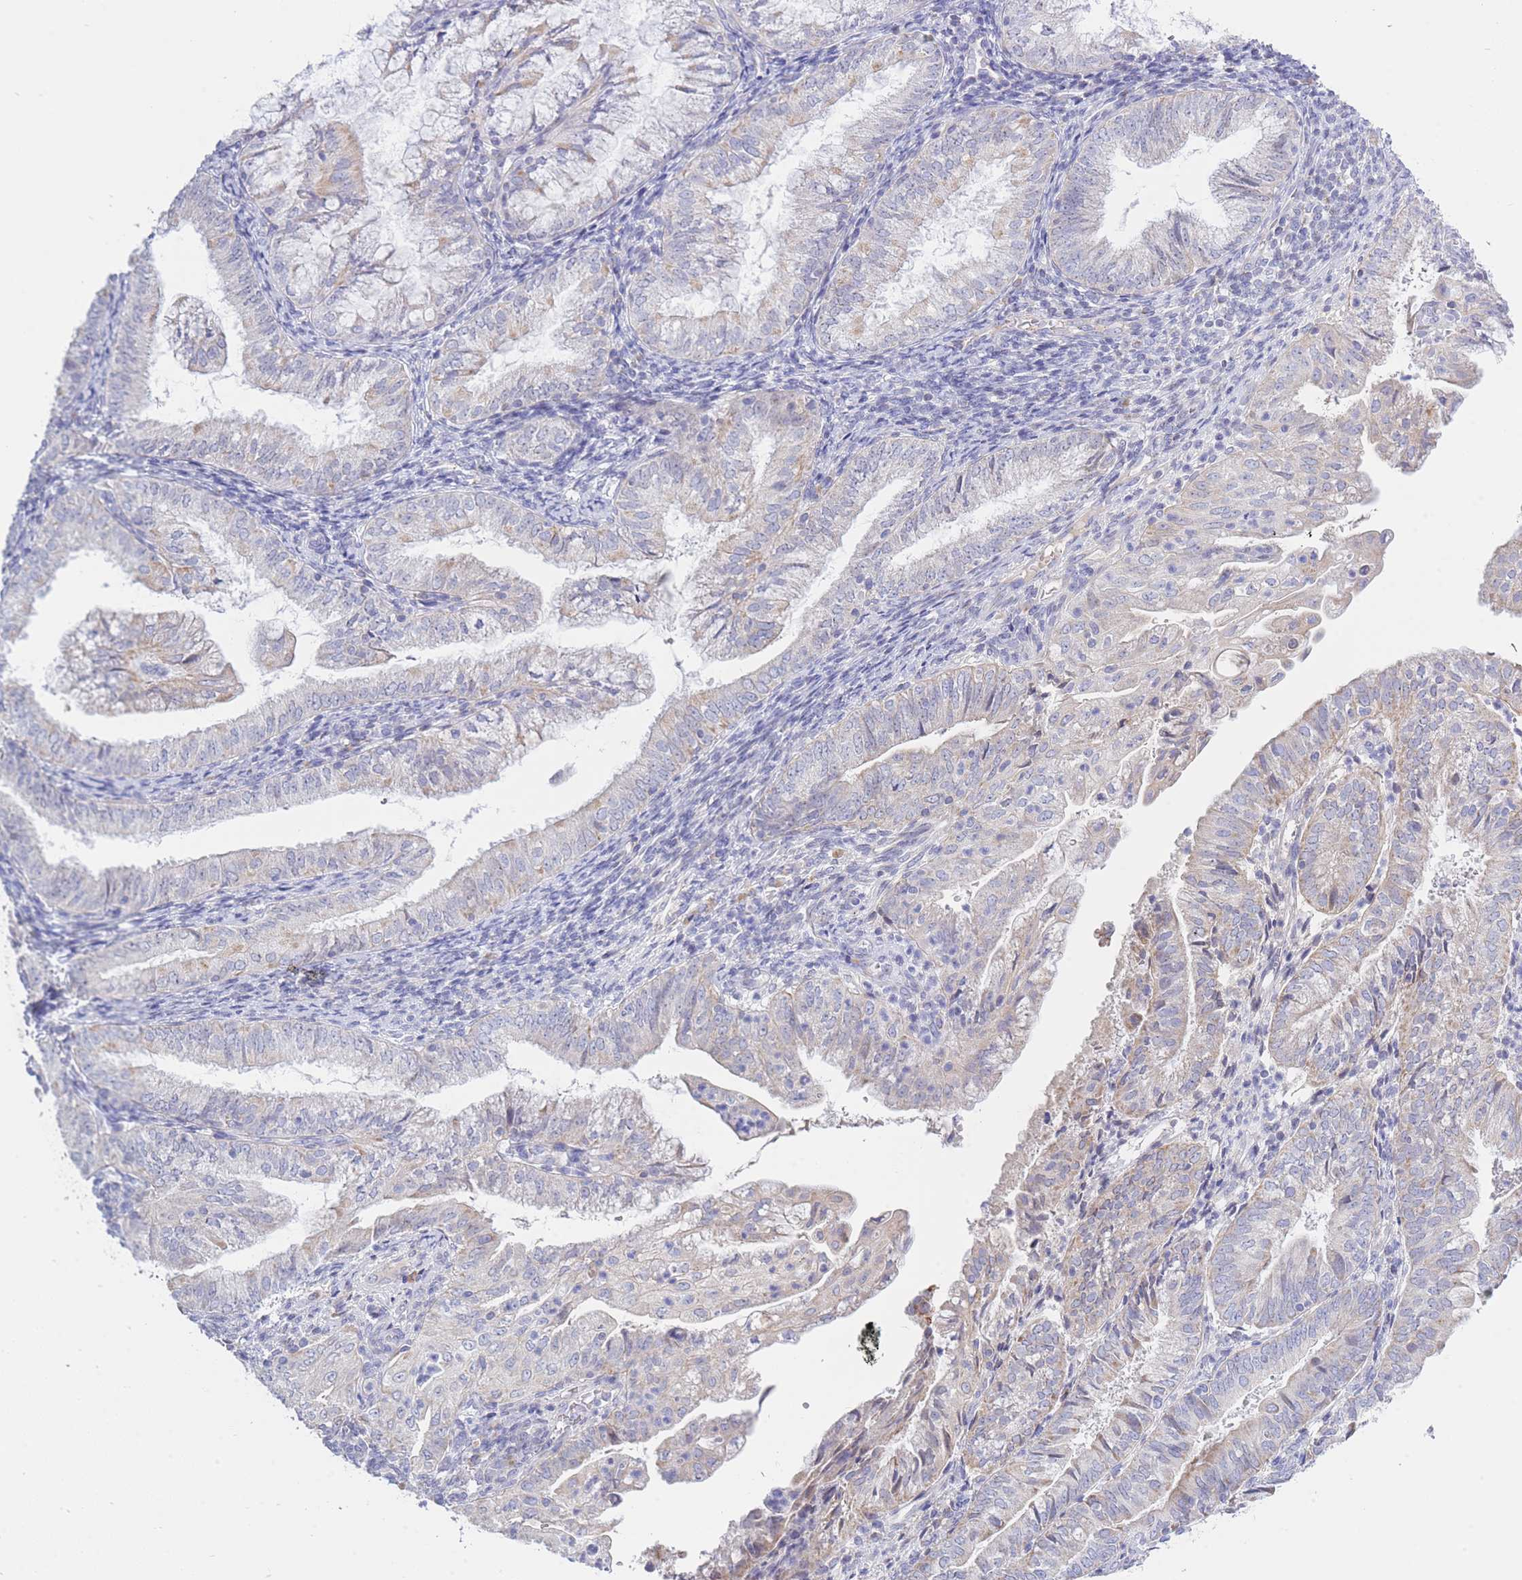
{"staining": {"intensity": "negative", "quantity": "none", "location": "none"}, "tissue": "endometrial cancer", "cell_type": "Tumor cells", "image_type": "cancer", "snomed": [{"axis": "morphology", "description": "Adenocarcinoma, NOS"}, {"axis": "topography", "description": "Endometrium"}], "caption": "Immunohistochemistry (IHC) image of endometrial cancer (adenocarcinoma) stained for a protein (brown), which exhibits no positivity in tumor cells.", "gene": "NANP", "patient": {"sex": "female", "age": 55}}